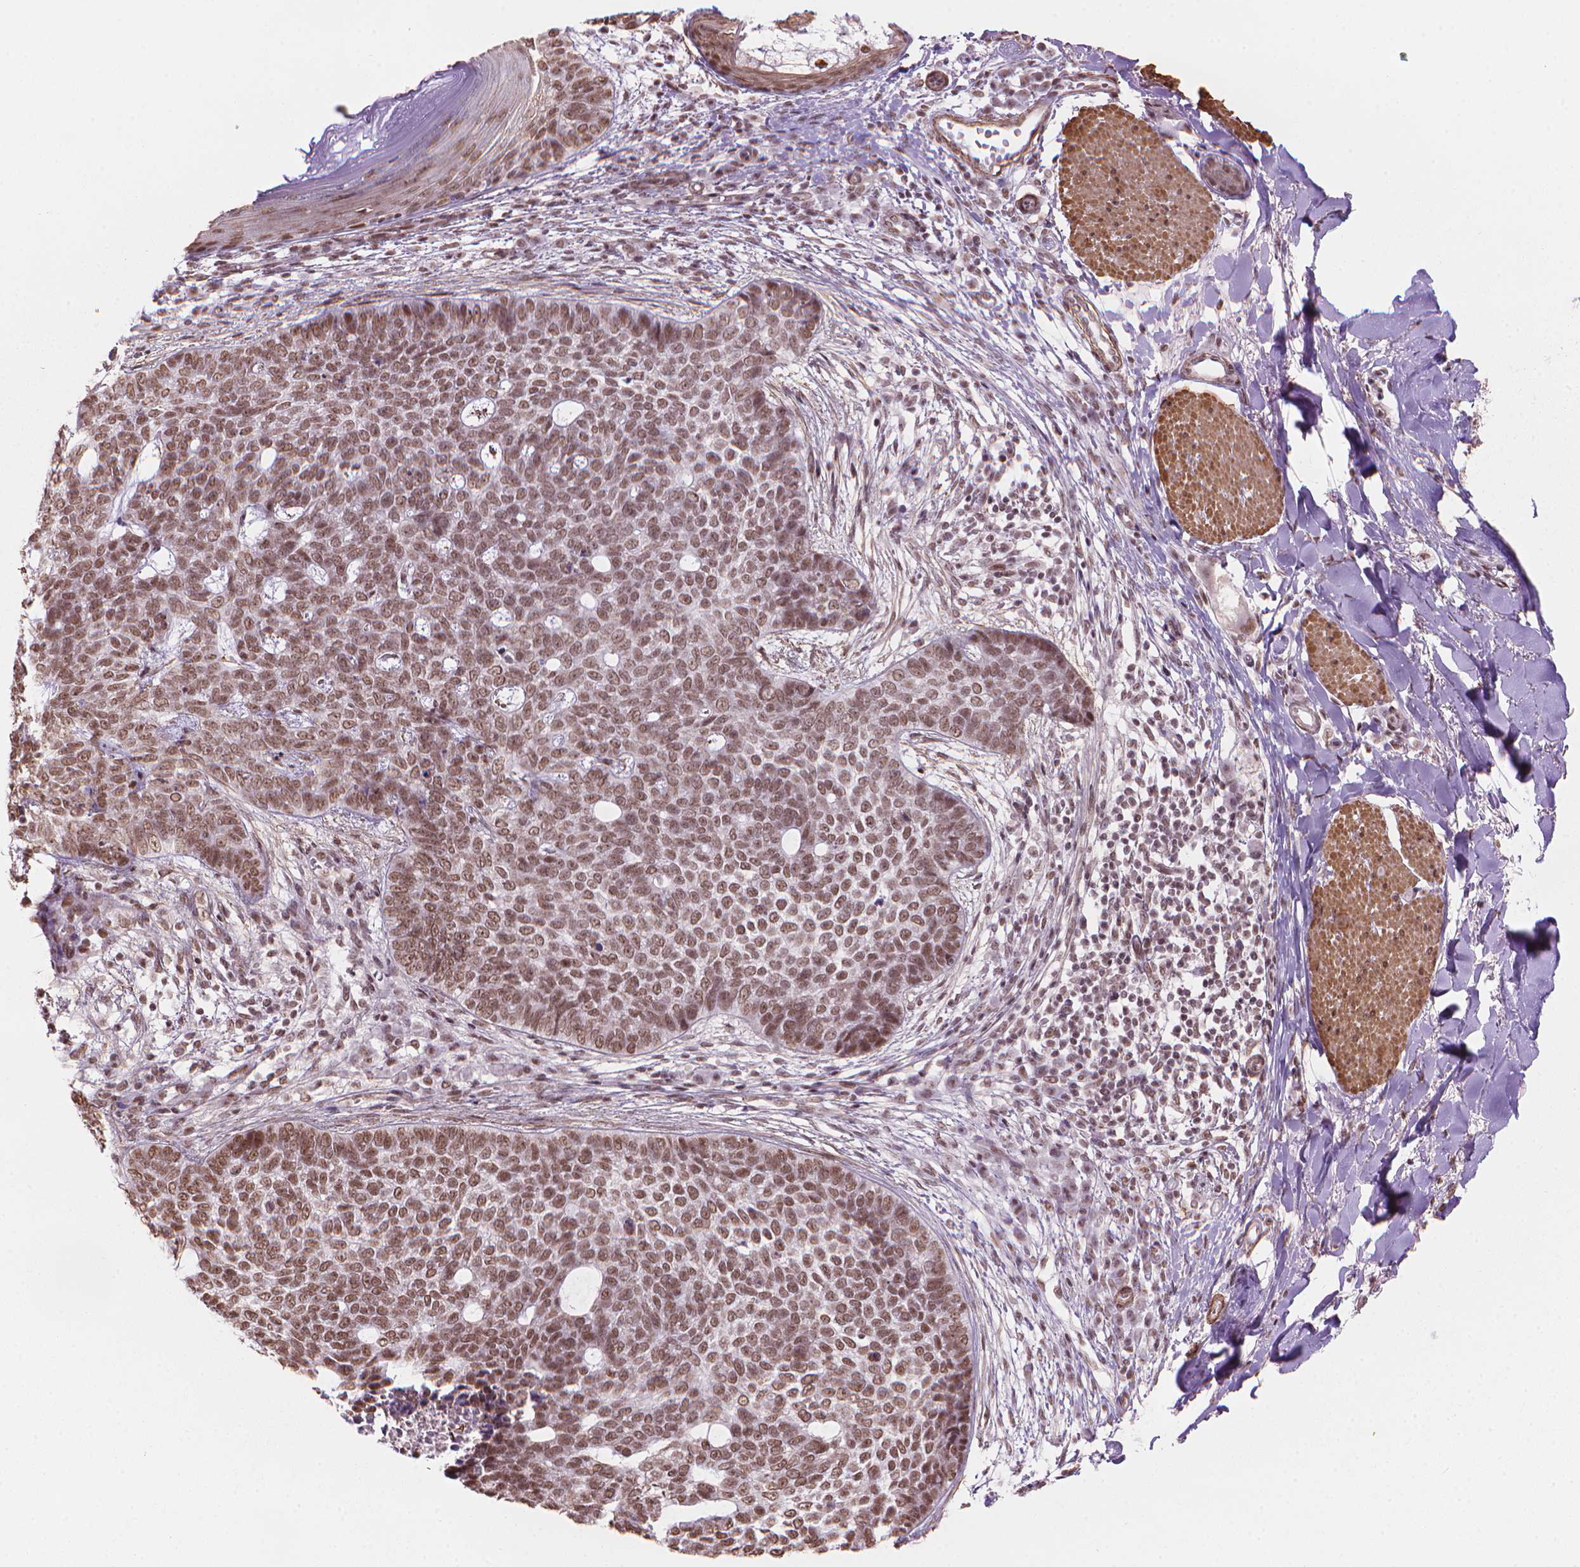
{"staining": {"intensity": "weak", "quantity": ">75%", "location": "nuclear"}, "tissue": "skin cancer", "cell_type": "Tumor cells", "image_type": "cancer", "snomed": [{"axis": "morphology", "description": "Basal cell carcinoma"}, {"axis": "topography", "description": "Skin"}], "caption": "Immunohistochemistry (IHC) image of human basal cell carcinoma (skin) stained for a protein (brown), which reveals low levels of weak nuclear expression in about >75% of tumor cells.", "gene": "HOXD4", "patient": {"sex": "female", "age": 69}}